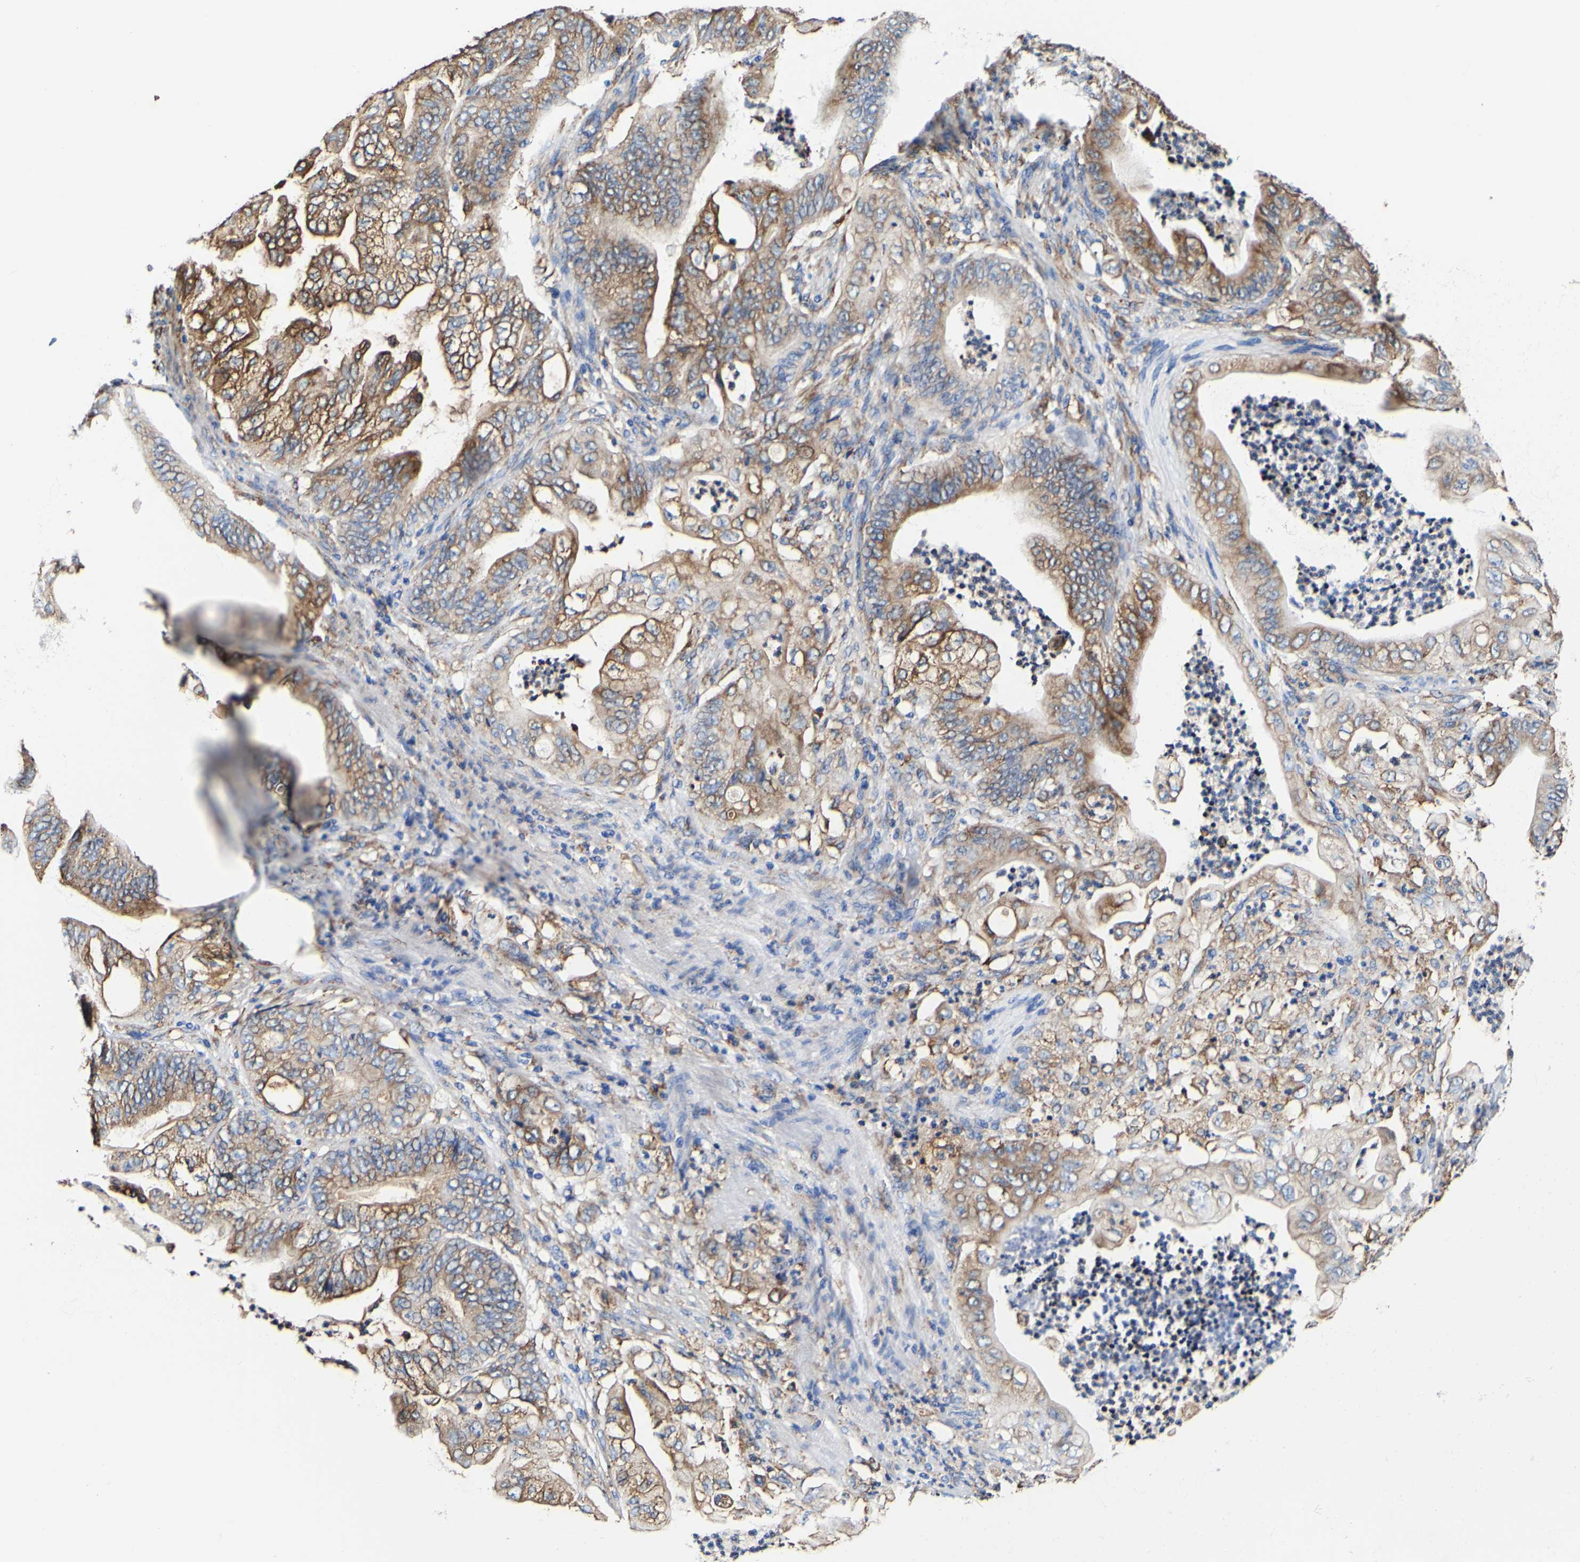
{"staining": {"intensity": "strong", "quantity": "25%-75%", "location": "cytoplasmic/membranous"}, "tissue": "stomach cancer", "cell_type": "Tumor cells", "image_type": "cancer", "snomed": [{"axis": "morphology", "description": "Adenocarcinoma, NOS"}, {"axis": "topography", "description": "Stomach"}], "caption": "There is high levels of strong cytoplasmic/membranous staining in tumor cells of adenocarcinoma (stomach), as demonstrated by immunohistochemical staining (brown color).", "gene": "P4HB", "patient": {"sex": "female", "age": 73}}